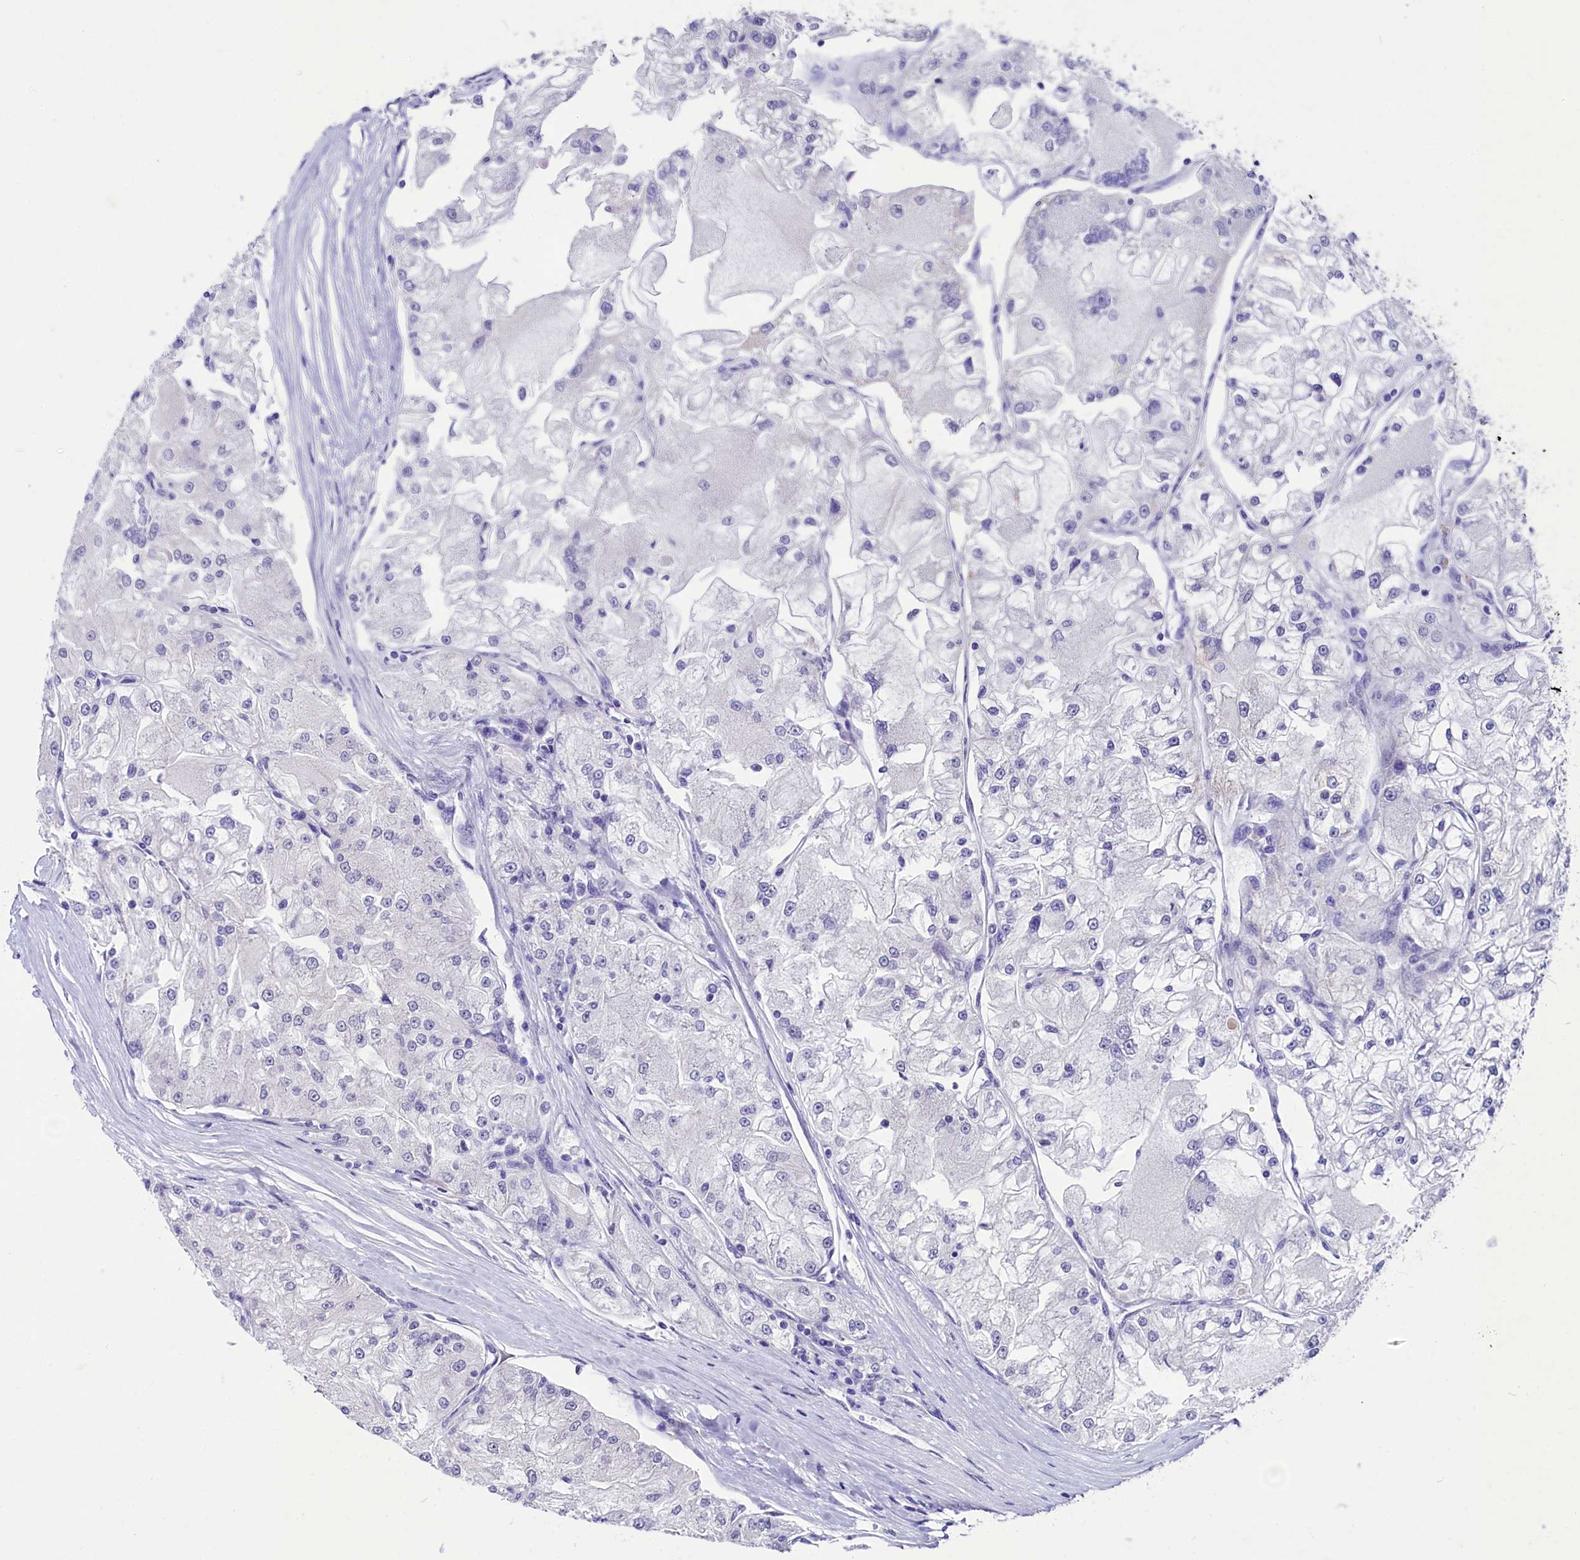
{"staining": {"intensity": "negative", "quantity": "none", "location": "none"}, "tissue": "renal cancer", "cell_type": "Tumor cells", "image_type": "cancer", "snomed": [{"axis": "morphology", "description": "Adenocarcinoma, NOS"}, {"axis": "topography", "description": "Kidney"}], "caption": "Immunohistochemistry (IHC) of human renal cancer (adenocarcinoma) reveals no positivity in tumor cells.", "gene": "SCD5", "patient": {"sex": "female", "age": 72}}